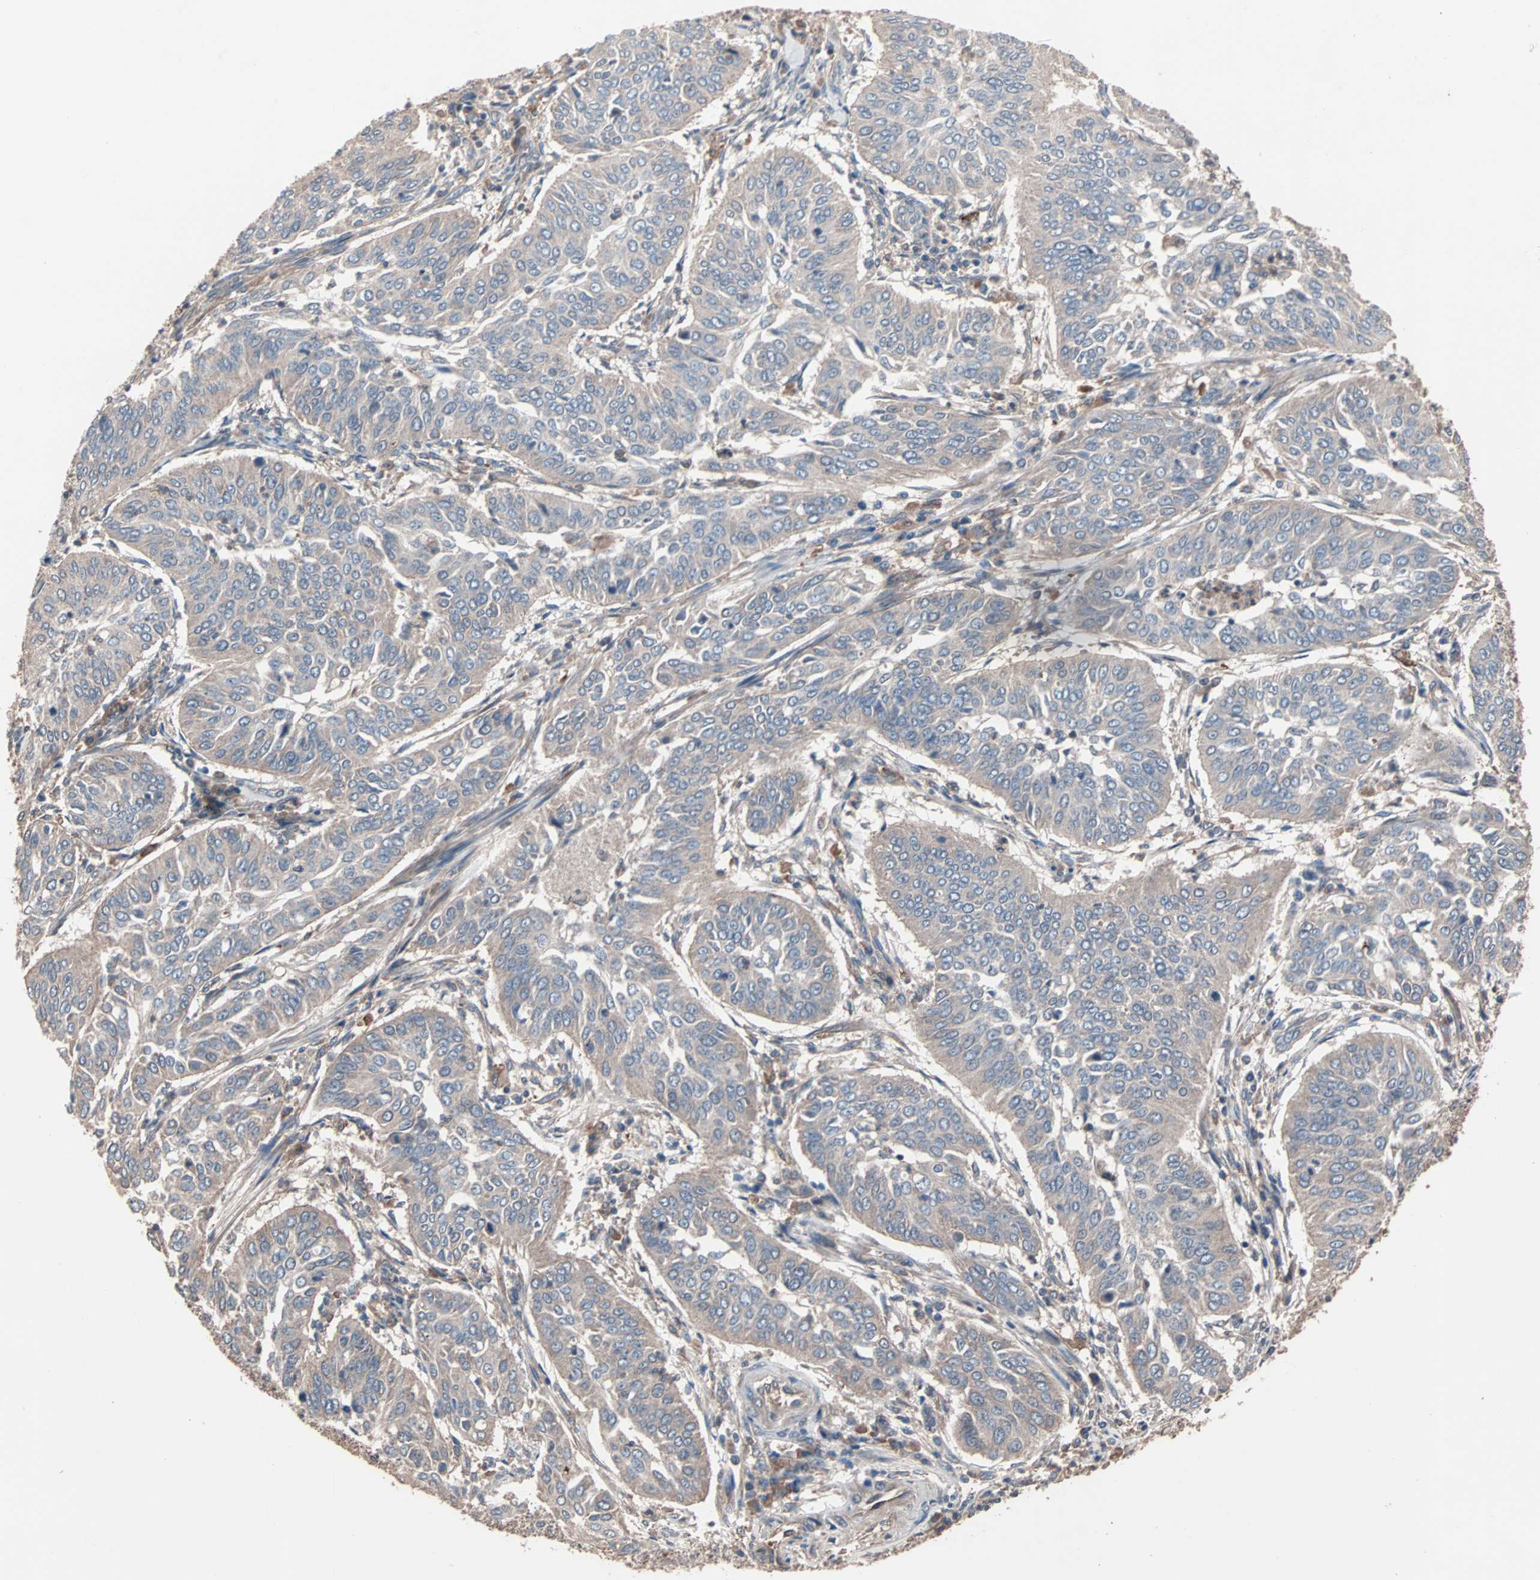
{"staining": {"intensity": "weak", "quantity": "25%-75%", "location": "cytoplasmic/membranous"}, "tissue": "cervical cancer", "cell_type": "Tumor cells", "image_type": "cancer", "snomed": [{"axis": "morphology", "description": "Normal tissue, NOS"}, {"axis": "morphology", "description": "Squamous cell carcinoma, NOS"}, {"axis": "topography", "description": "Cervix"}], "caption": "Brown immunohistochemical staining in human cervical cancer (squamous cell carcinoma) shows weak cytoplasmic/membranous expression in about 25%-75% of tumor cells.", "gene": "ATG7", "patient": {"sex": "female", "age": 39}}